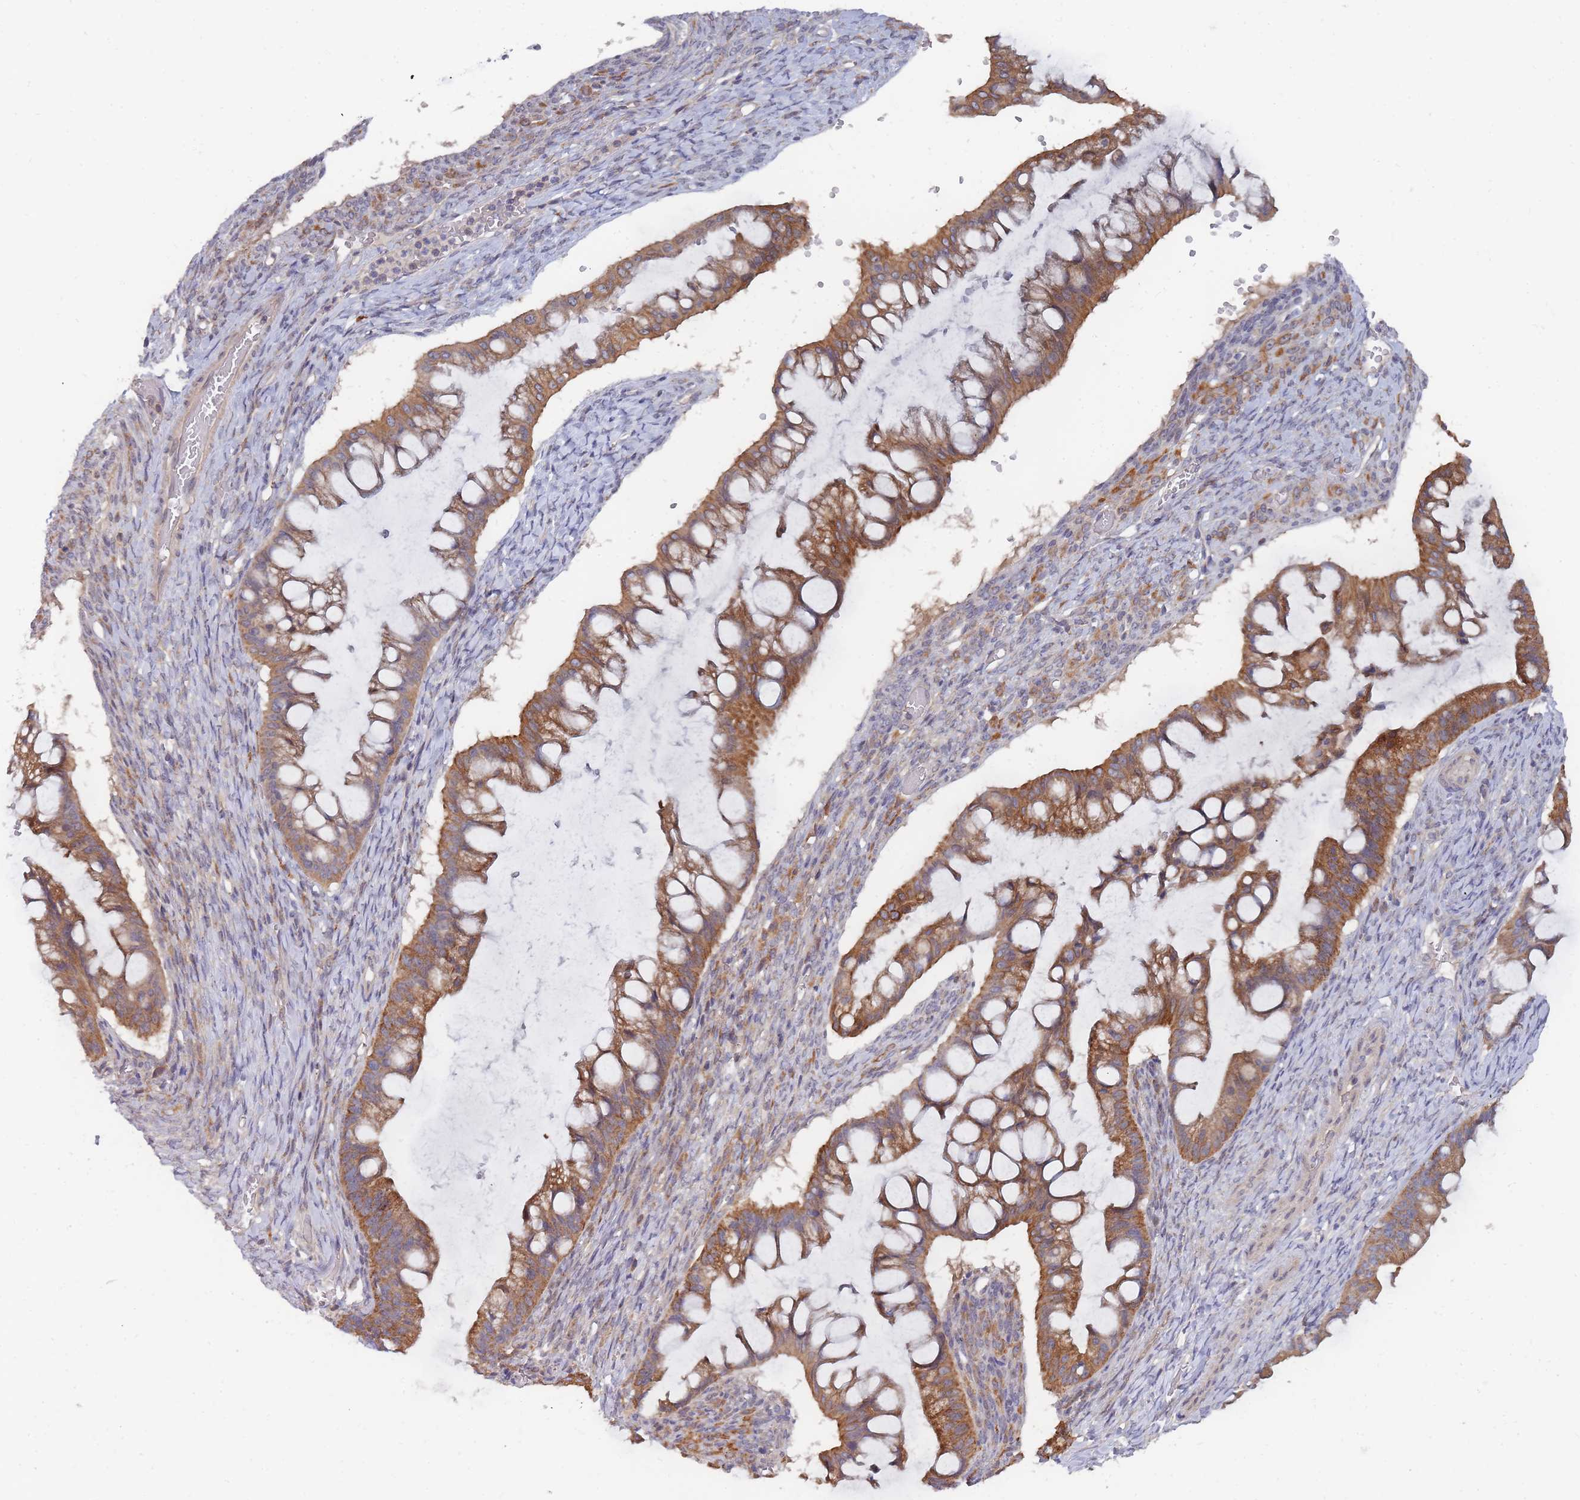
{"staining": {"intensity": "moderate", "quantity": ">75%", "location": "cytoplasmic/membranous"}, "tissue": "ovarian cancer", "cell_type": "Tumor cells", "image_type": "cancer", "snomed": [{"axis": "morphology", "description": "Cystadenocarcinoma, mucinous, NOS"}, {"axis": "topography", "description": "Ovary"}], "caption": "Immunohistochemistry (IHC) histopathology image of neoplastic tissue: ovarian cancer stained using immunohistochemistry (IHC) shows medium levels of moderate protein expression localized specifically in the cytoplasmic/membranous of tumor cells, appearing as a cytoplasmic/membranous brown color.", "gene": "SLC35F5", "patient": {"sex": "female", "age": 73}}